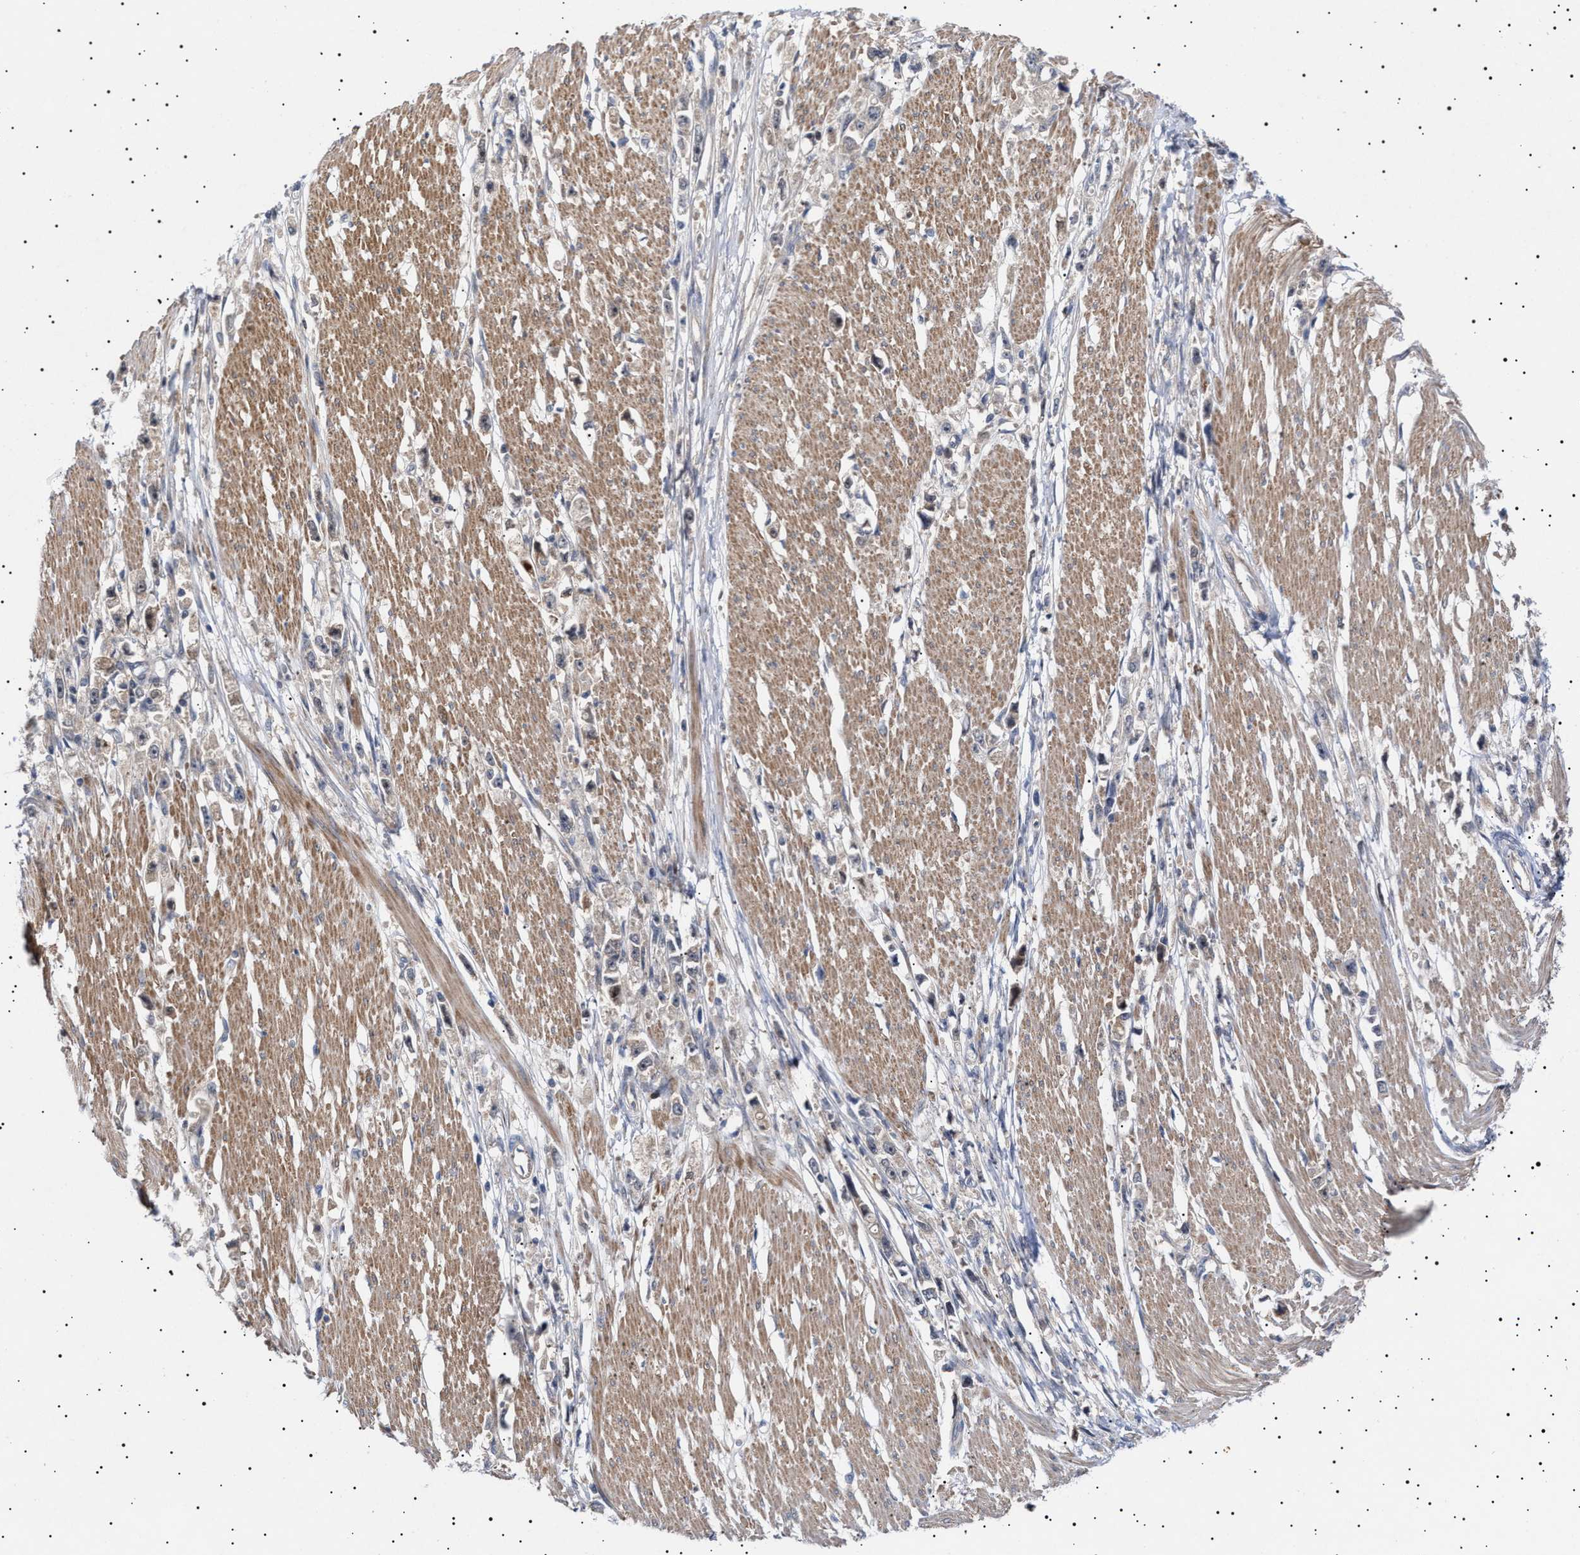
{"staining": {"intensity": "negative", "quantity": "none", "location": "none"}, "tissue": "stomach cancer", "cell_type": "Tumor cells", "image_type": "cancer", "snomed": [{"axis": "morphology", "description": "Adenocarcinoma, NOS"}, {"axis": "topography", "description": "Stomach"}], "caption": "DAB (3,3'-diaminobenzidine) immunohistochemical staining of human stomach cancer exhibits no significant positivity in tumor cells. The staining is performed using DAB brown chromogen with nuclei counter-stained in using hematoxylin.", "gene": "NPLOC4", "patient": {"sex": "female", "age": 59}}